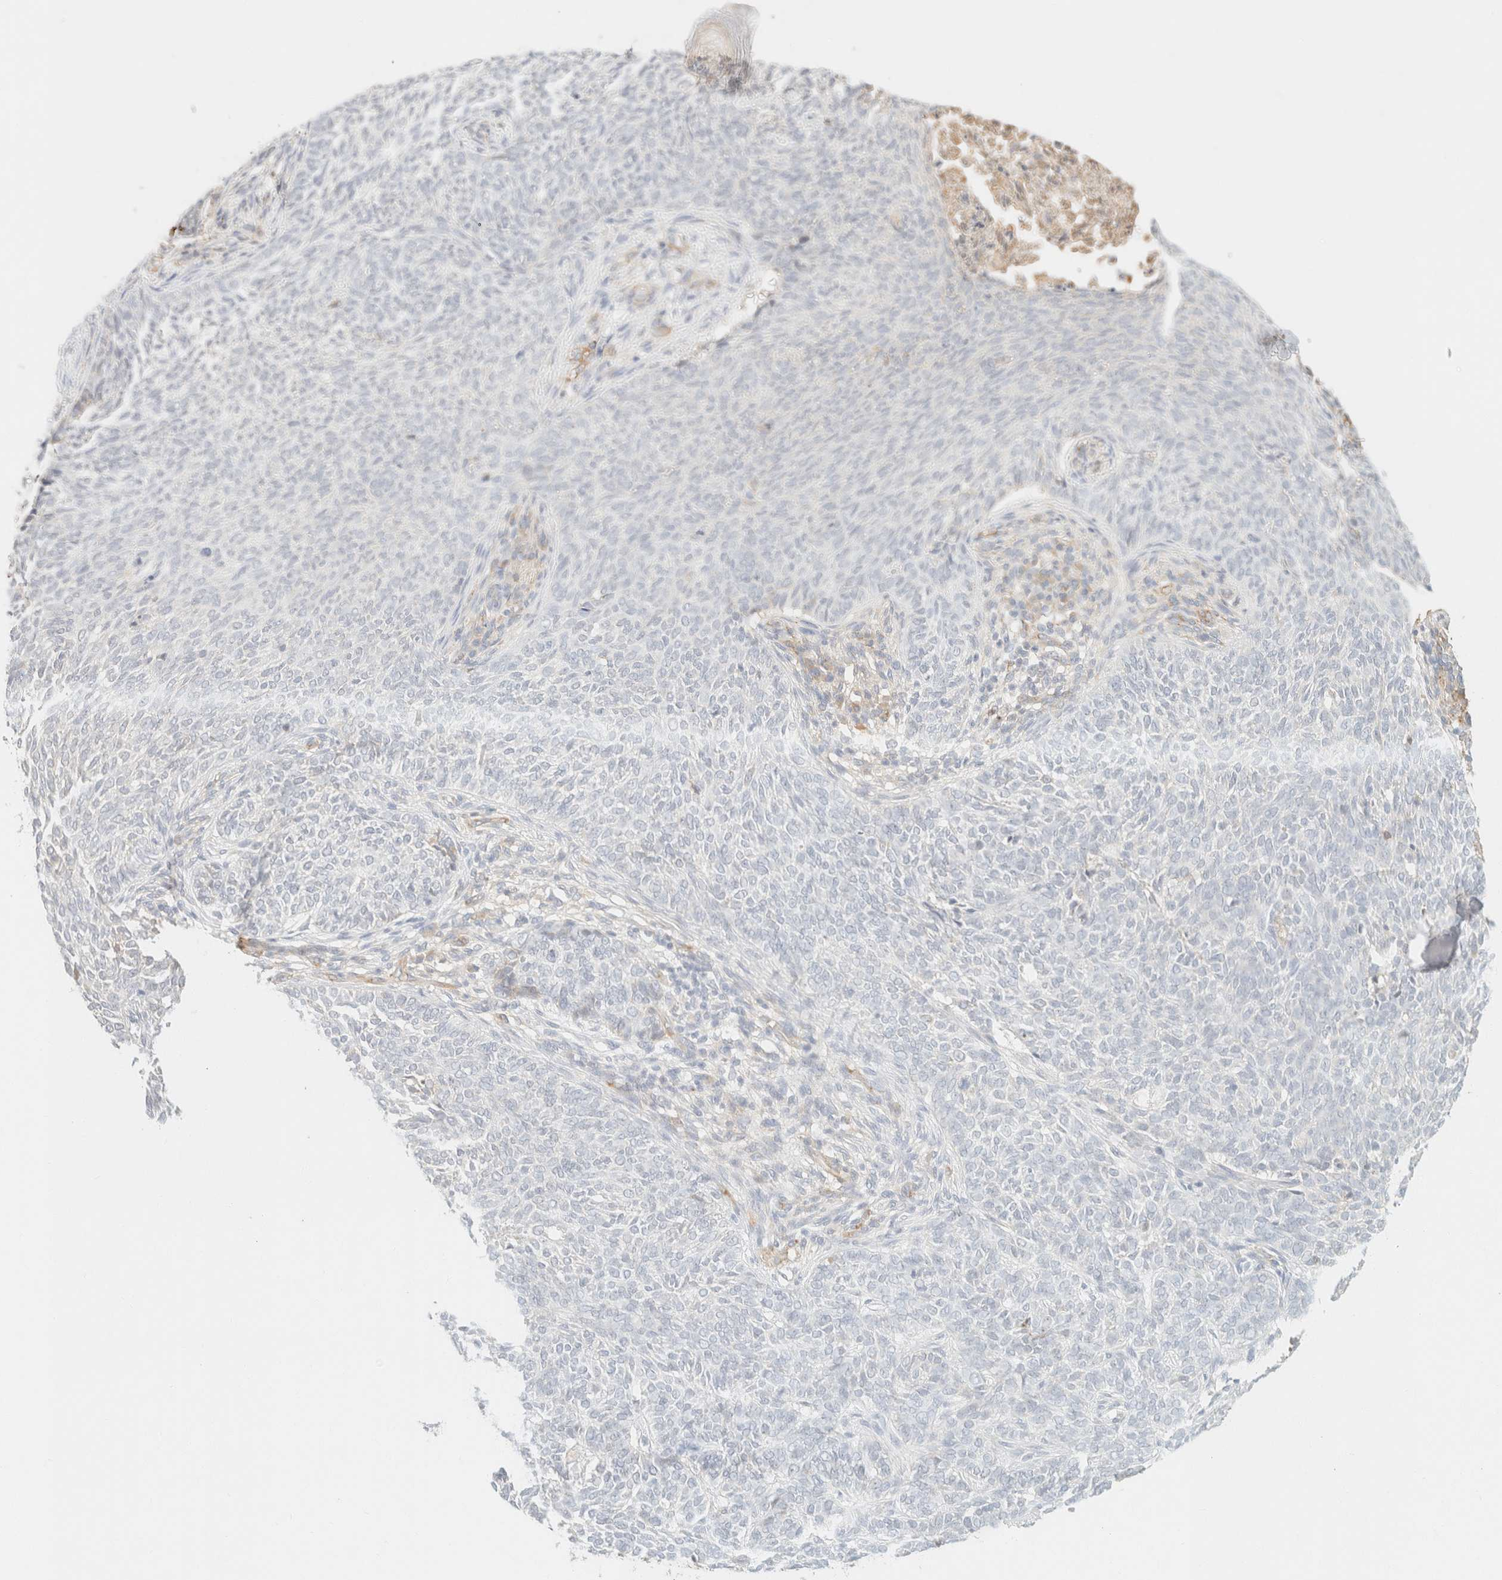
{"staining": {"intensity": "negative", "quantity": "none", "location": "none"}, "tissue": "skin cancer", "cell_type": "Tumor cells", "image_type": "cancer", "snomed": [{"axis": "morphology", "description": "Basal cell carcinoma"}, {"axis": "topography", "description": "Skin"}], "caption": "Tumor cells show no significant expression in skin cancer (basal cell carcinoma). (DAB (3,3'-diaminobenzidine) immunohistochemistry (IHC), high magnification).", "gene": "SPARCL1", "patient": {"sex": "male", "age": 87}}